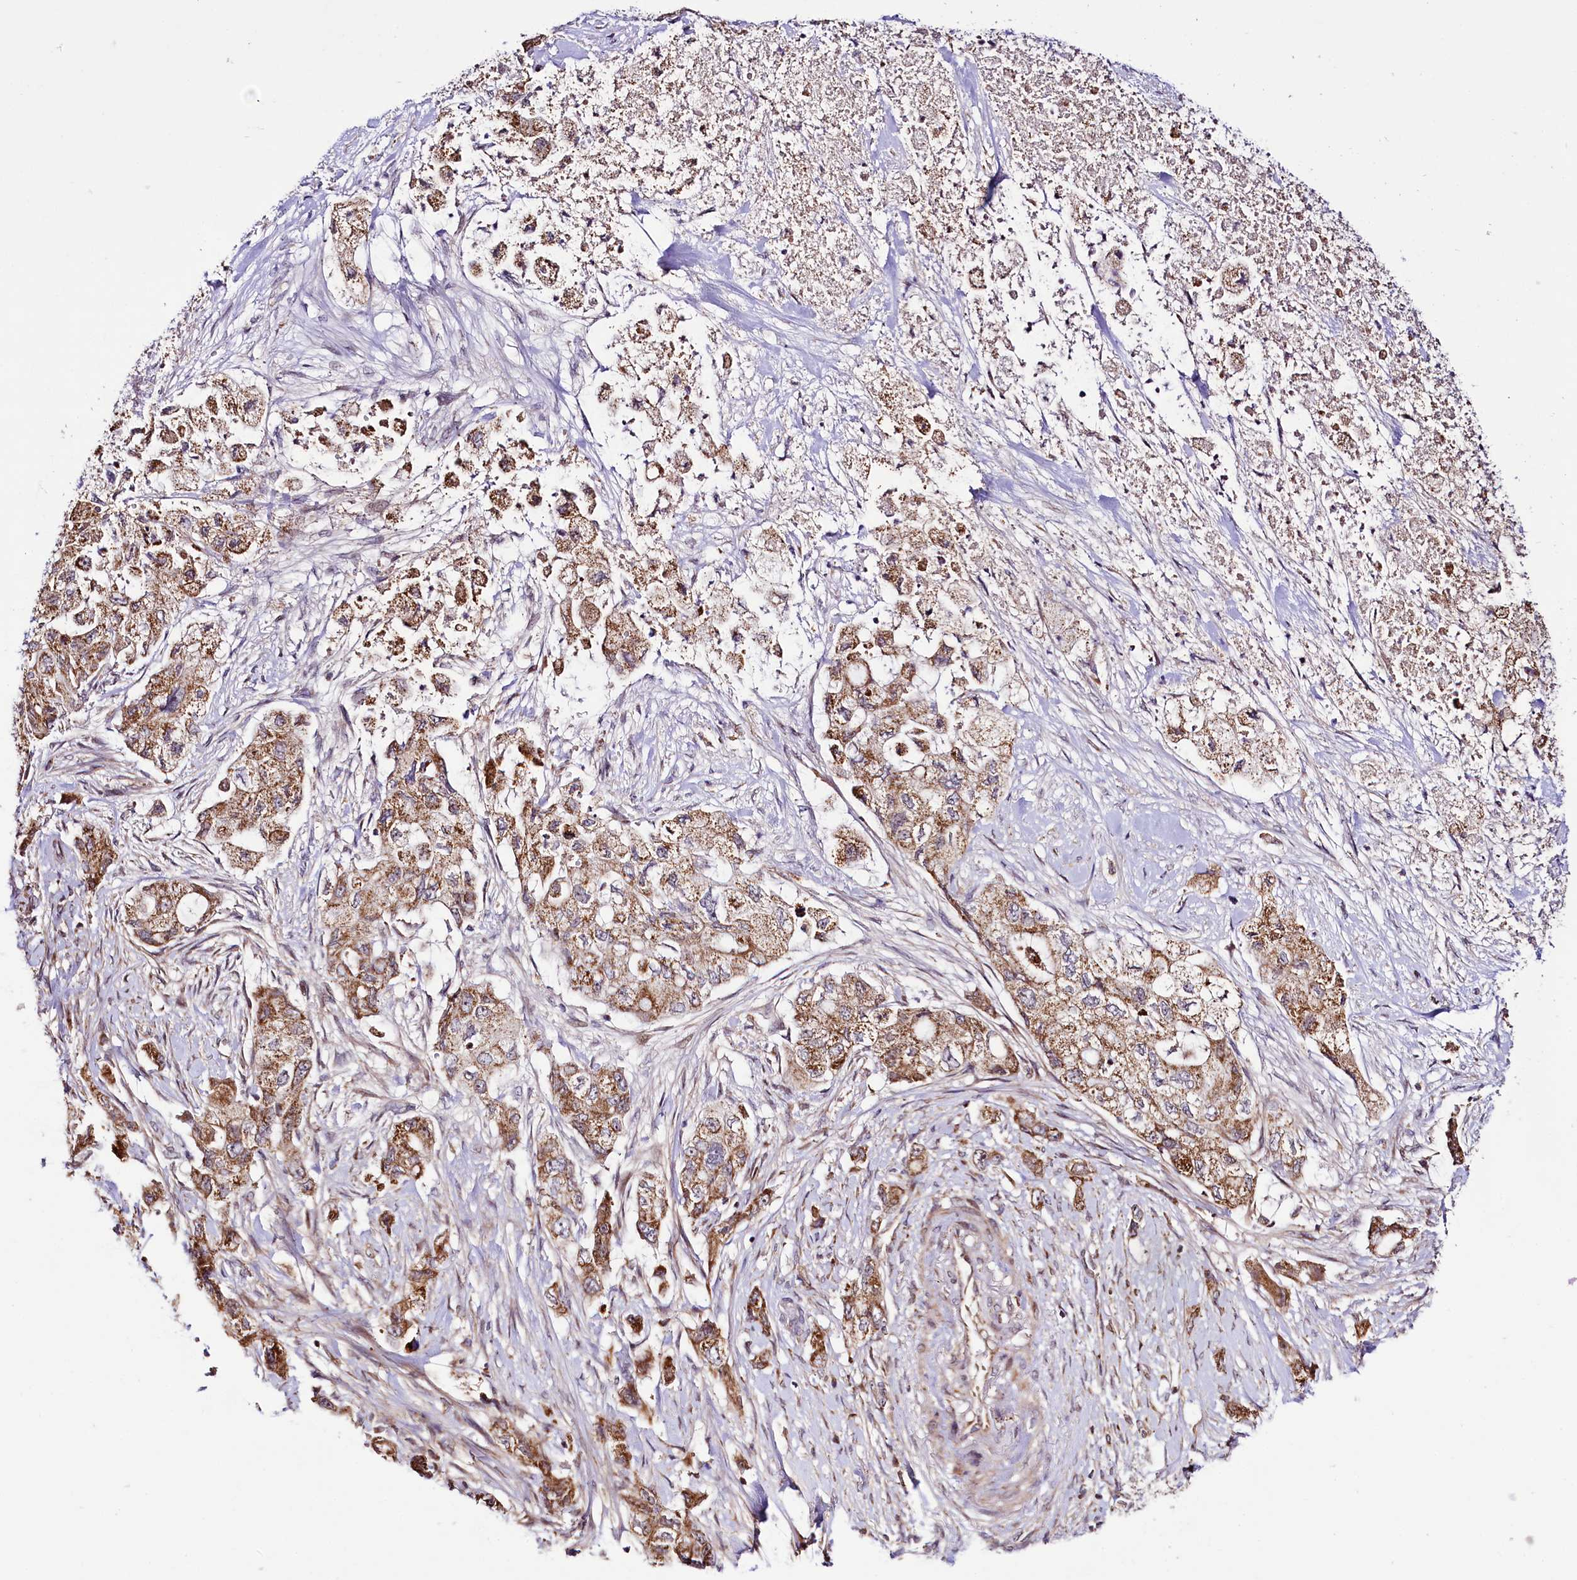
{"staining": {"intensity": "moderate", "quantity": ">75%", "location": "cytoplasmic/membranous"}, "tissue": "pancreatic cancer", "cell_type": "Tumor cells", "image_type": "cancer", "snomed": [{"axis": "morphology", "description": "Adenocarcinoma, NOS"}, {"axis": "topography", "description": "Pancreas"}], "caption": "Approximately >75% of tumor cells in human pancreatic adenocarcinoma exhibit moderate cytoplasmic/membranous protein staining as visualized by brown immunohistochemical staining.", "gene": "ST7", "patient": {"sex": "female", "age": 73}}